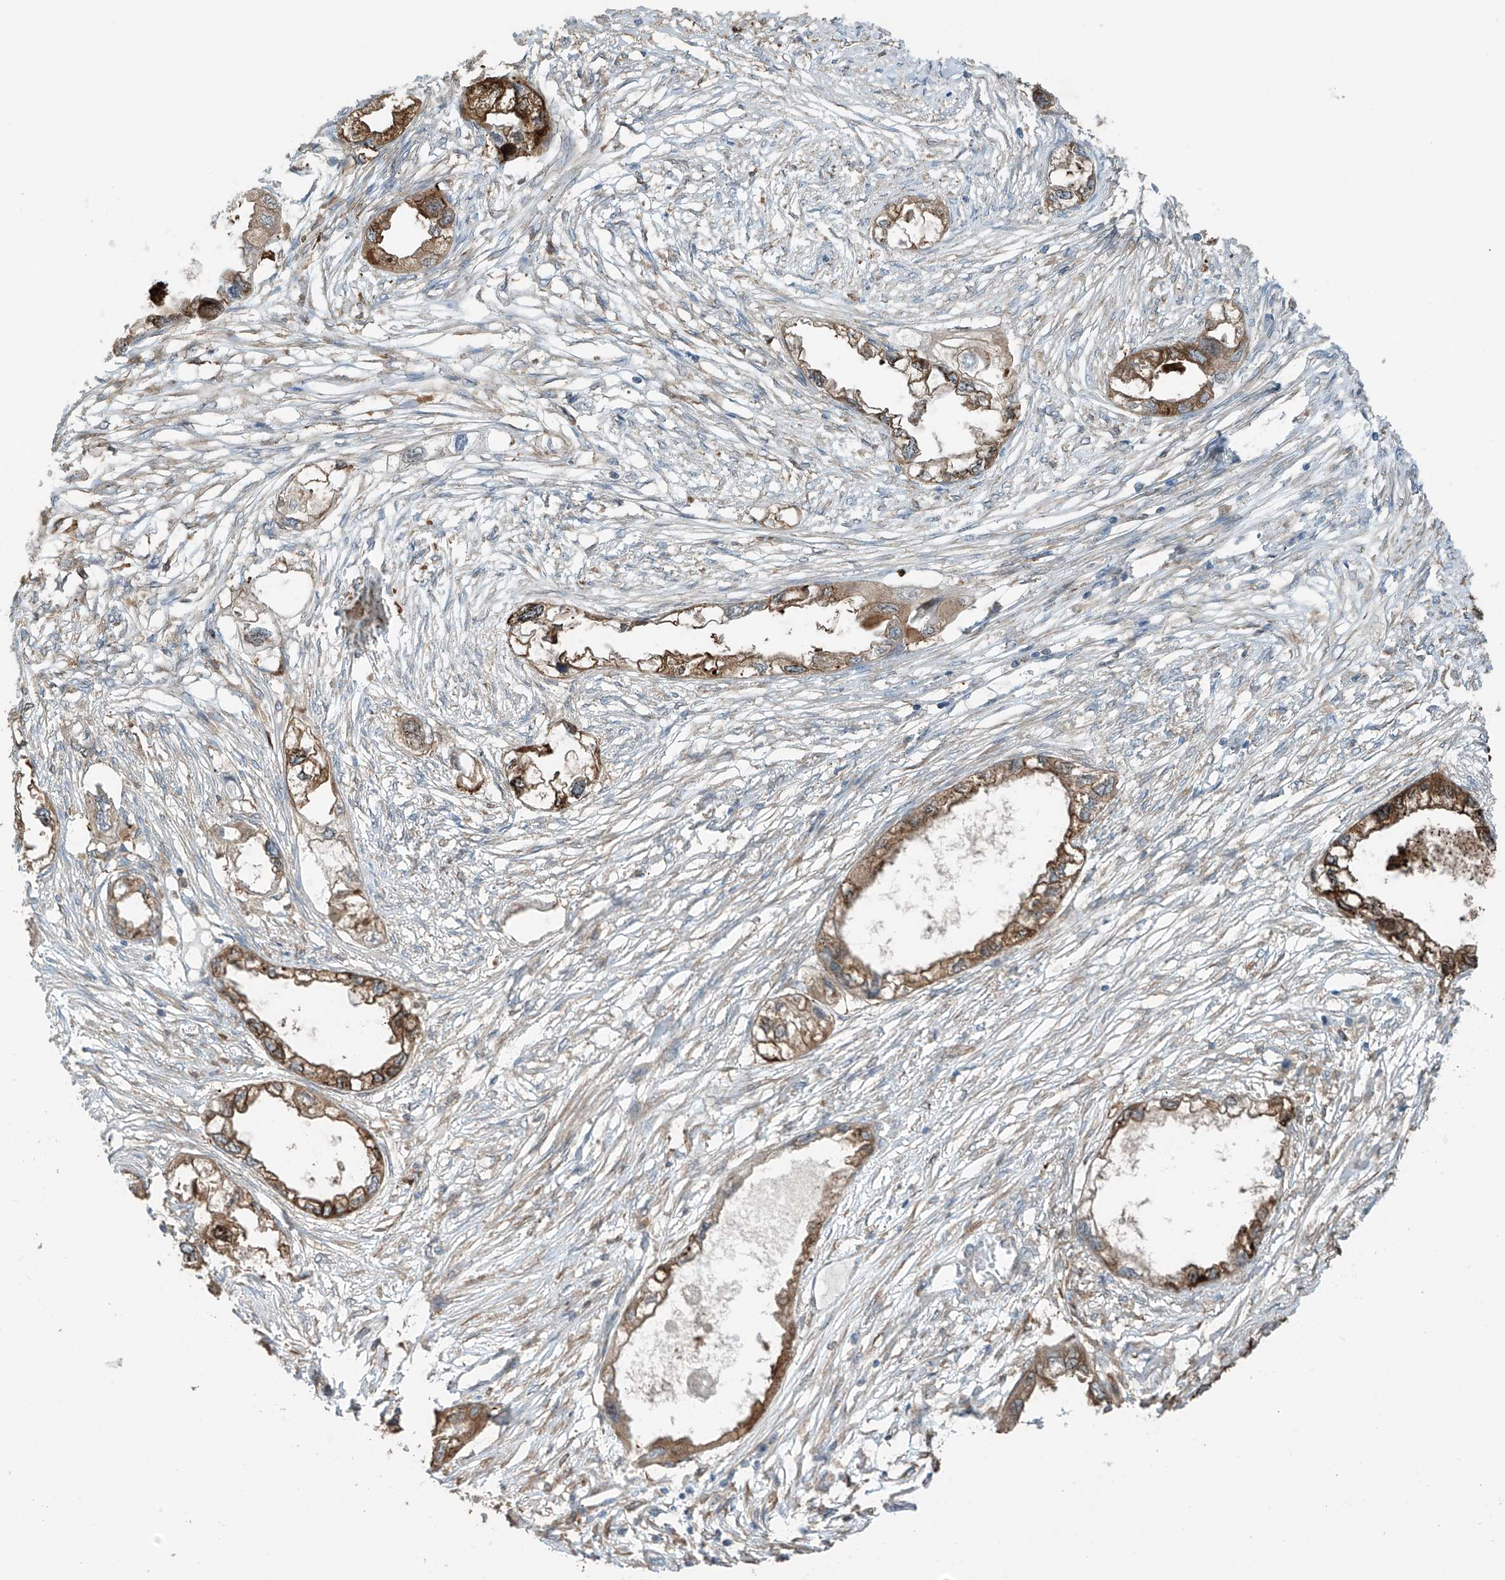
{"staining": {"intensity": "moderate", "quantity": ">75%", "location": "cytoplasmic/membranous"}, "tissue": "endometrial cancer", "cell_type": "Tumor cells", "image_type": "cancer", "snomed": [{"axis": "morphology", "description": "Adenocarcinoma, NOS"}, {"axis": "morphology", "description": "Adenocarcinoma, metastatic, NOS"}, {"axis": "topography", "description": "Adipose tissue"}, {"axis": "topography", "description": "Endometrium"}], "caption": "Moderate cytoplasmic/membranous staining is seen in approximately >75% of tumor cells in adenocarcinoma (endometrial). (DAB (3,3'-diaminobenzidine) IHC, brown staining for protein, blue staining for nuclei).", "gene": "SAMD3", "patient": {"sex": "female", "age": 67}}